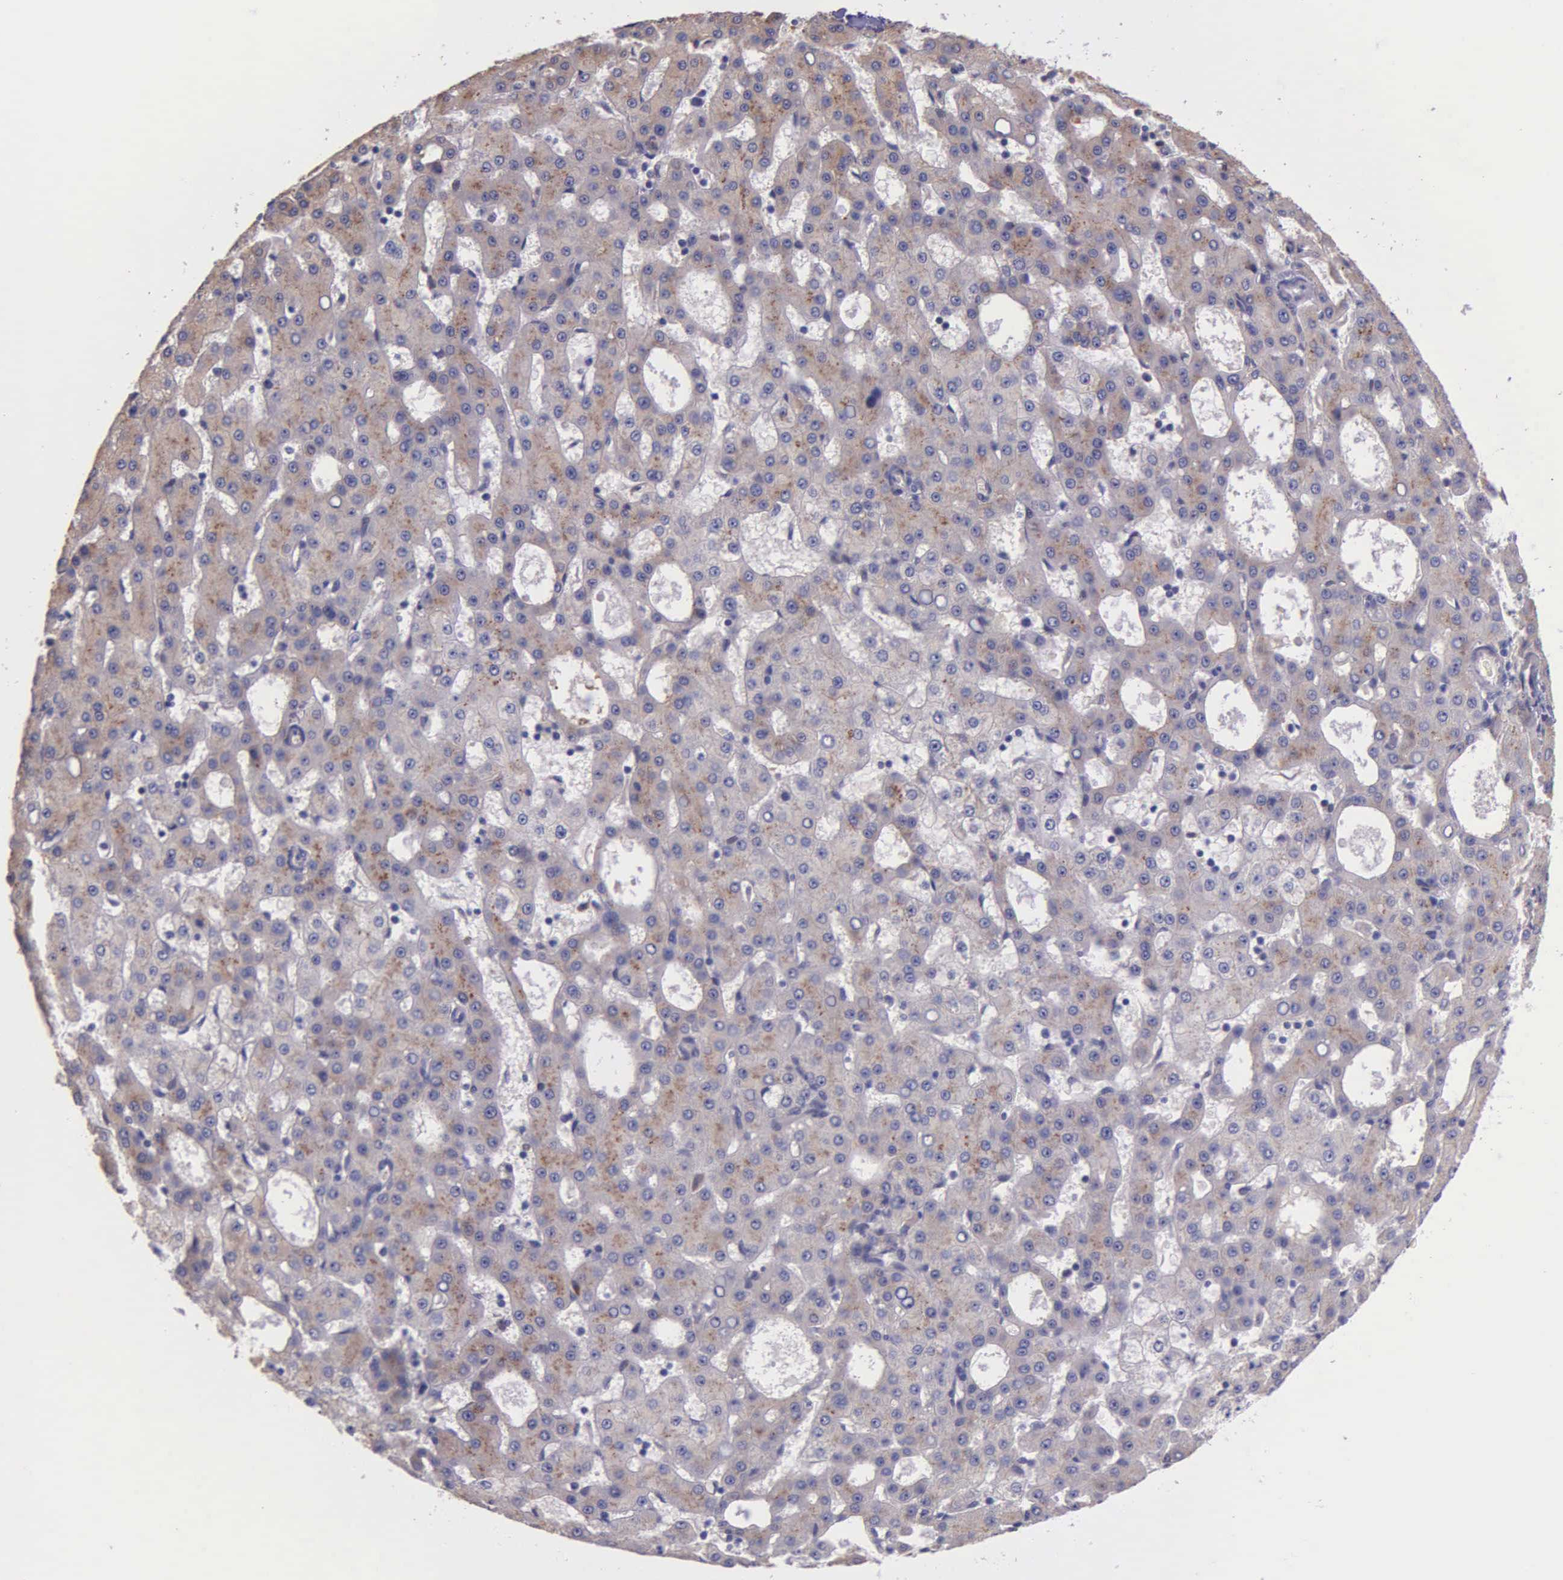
{"staining": {"intensity": "weak", "quantity": ">75%", "location": "cytoplasmic/membranous"}, "tissue": "liver cancer", "cell_type": "Tumor cells", "image_type": "cancer", "snomed": [{"axis": "morphology", "description": "Carcinoma, Hepatocellular, NOS"}, {"axis": "topography", "description": "Liver"}], "caption": "This photomicrograph demonstrates IHC staining of hepatocellular carcinoma (liver), with low weak cytoplasmic/membranous staining in approximately >75% of tumor cells.", "gene": "ZC3H12B", "patient": {"sex": "male", "age": 47}}